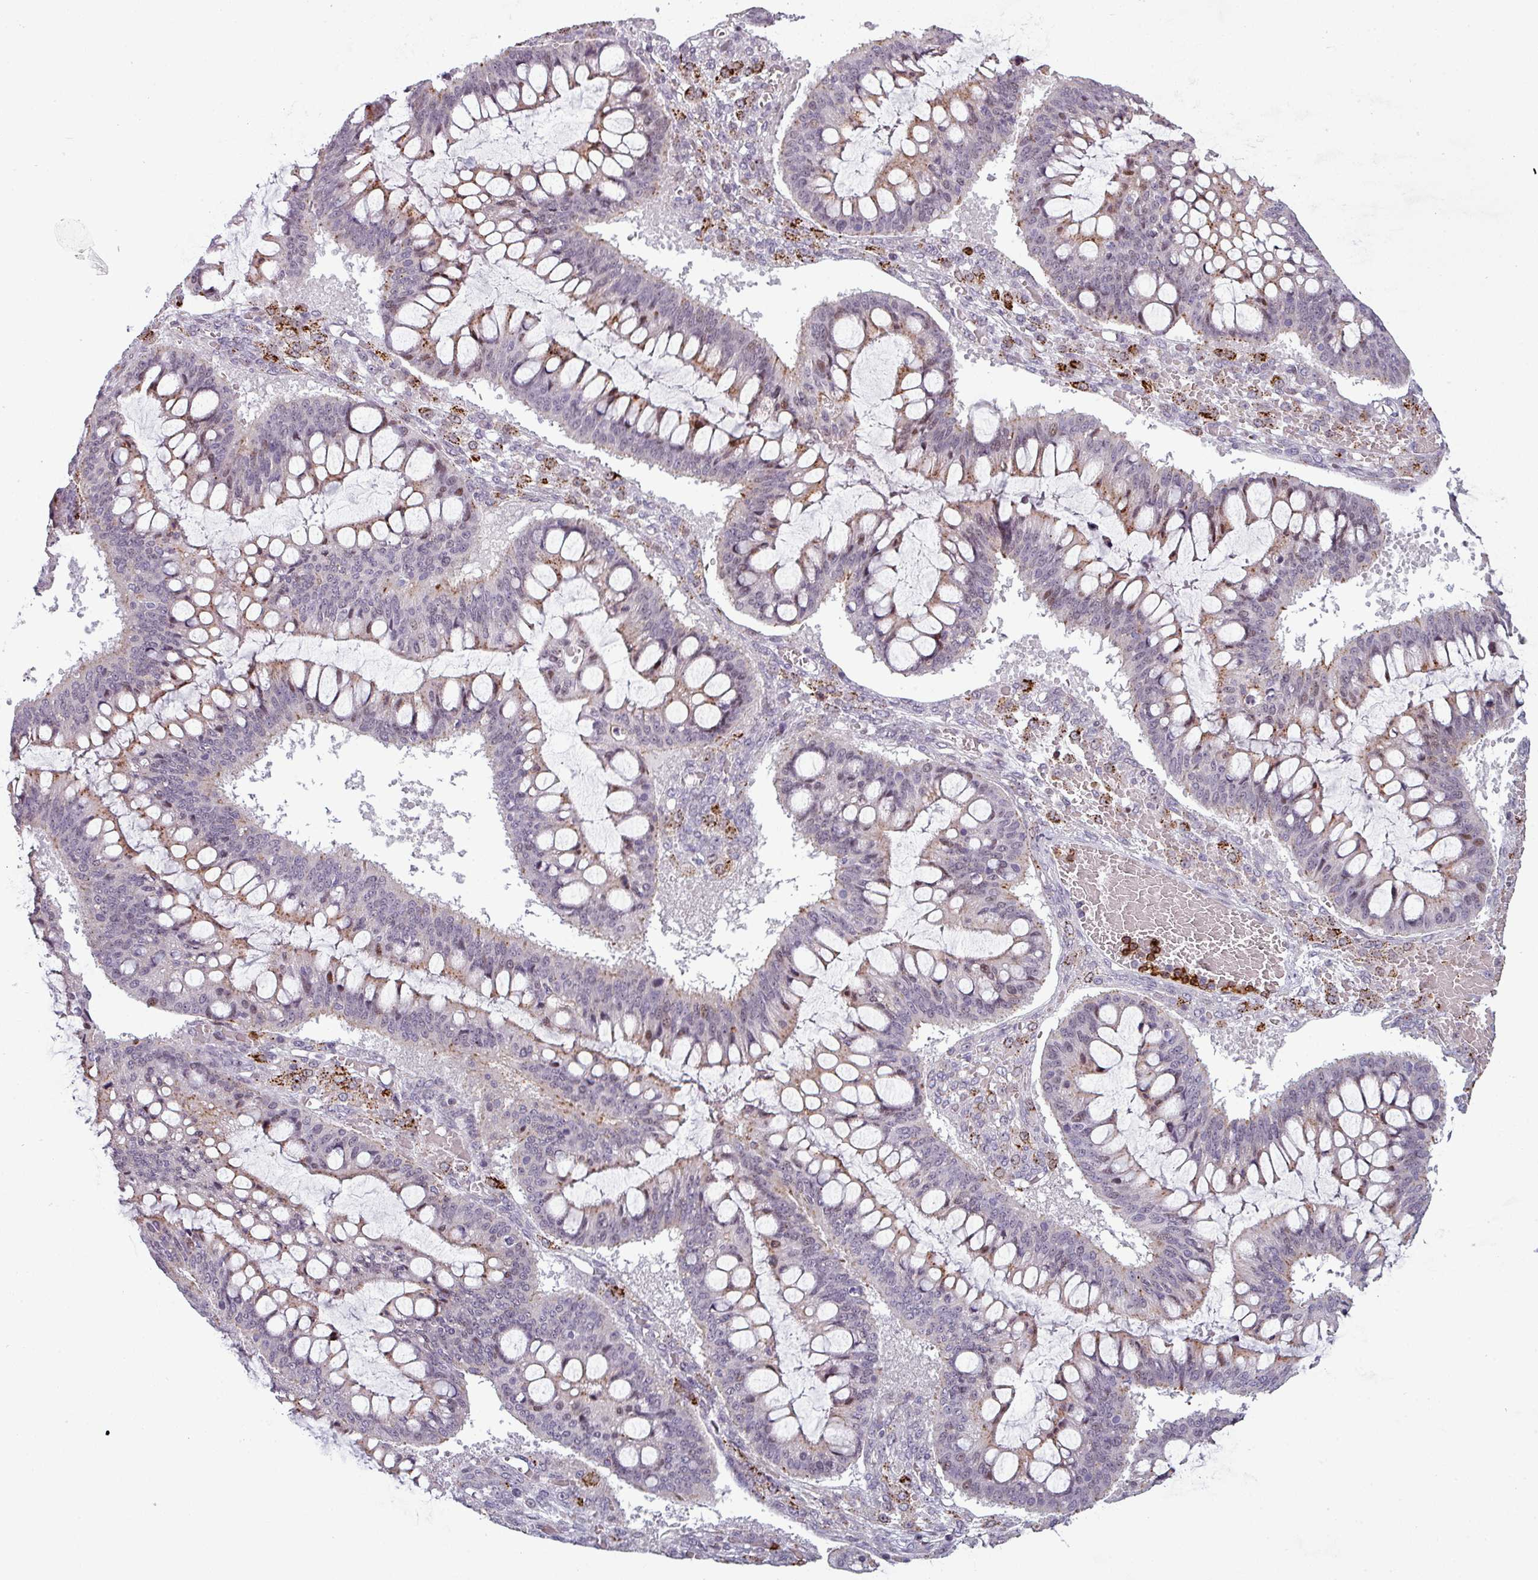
{"staining": {"intensity": "weak", "quantity": "25%-75%", "location": "cytoplasmic/membranous,nuclear"}, "tissue": "ovarian cancer", "cell_type": "Tumor cells", "image_type": "cancer", "snomed": [{"axis": "morphology", "description": "Cystadenocarcinoma, mucinous, NOS"}, {"axis": "topography", "description": "Ovary"}], "caption": "This histopathology image demonstrates immunohistochemistry staining of human ovarian cancer, with low weak cytoplasmic/membranous and nuclear positivity in about 25%-75% of tumor cells.", "gene": "TMEFF1", "patient": {"sex": "female", "age": 73}}